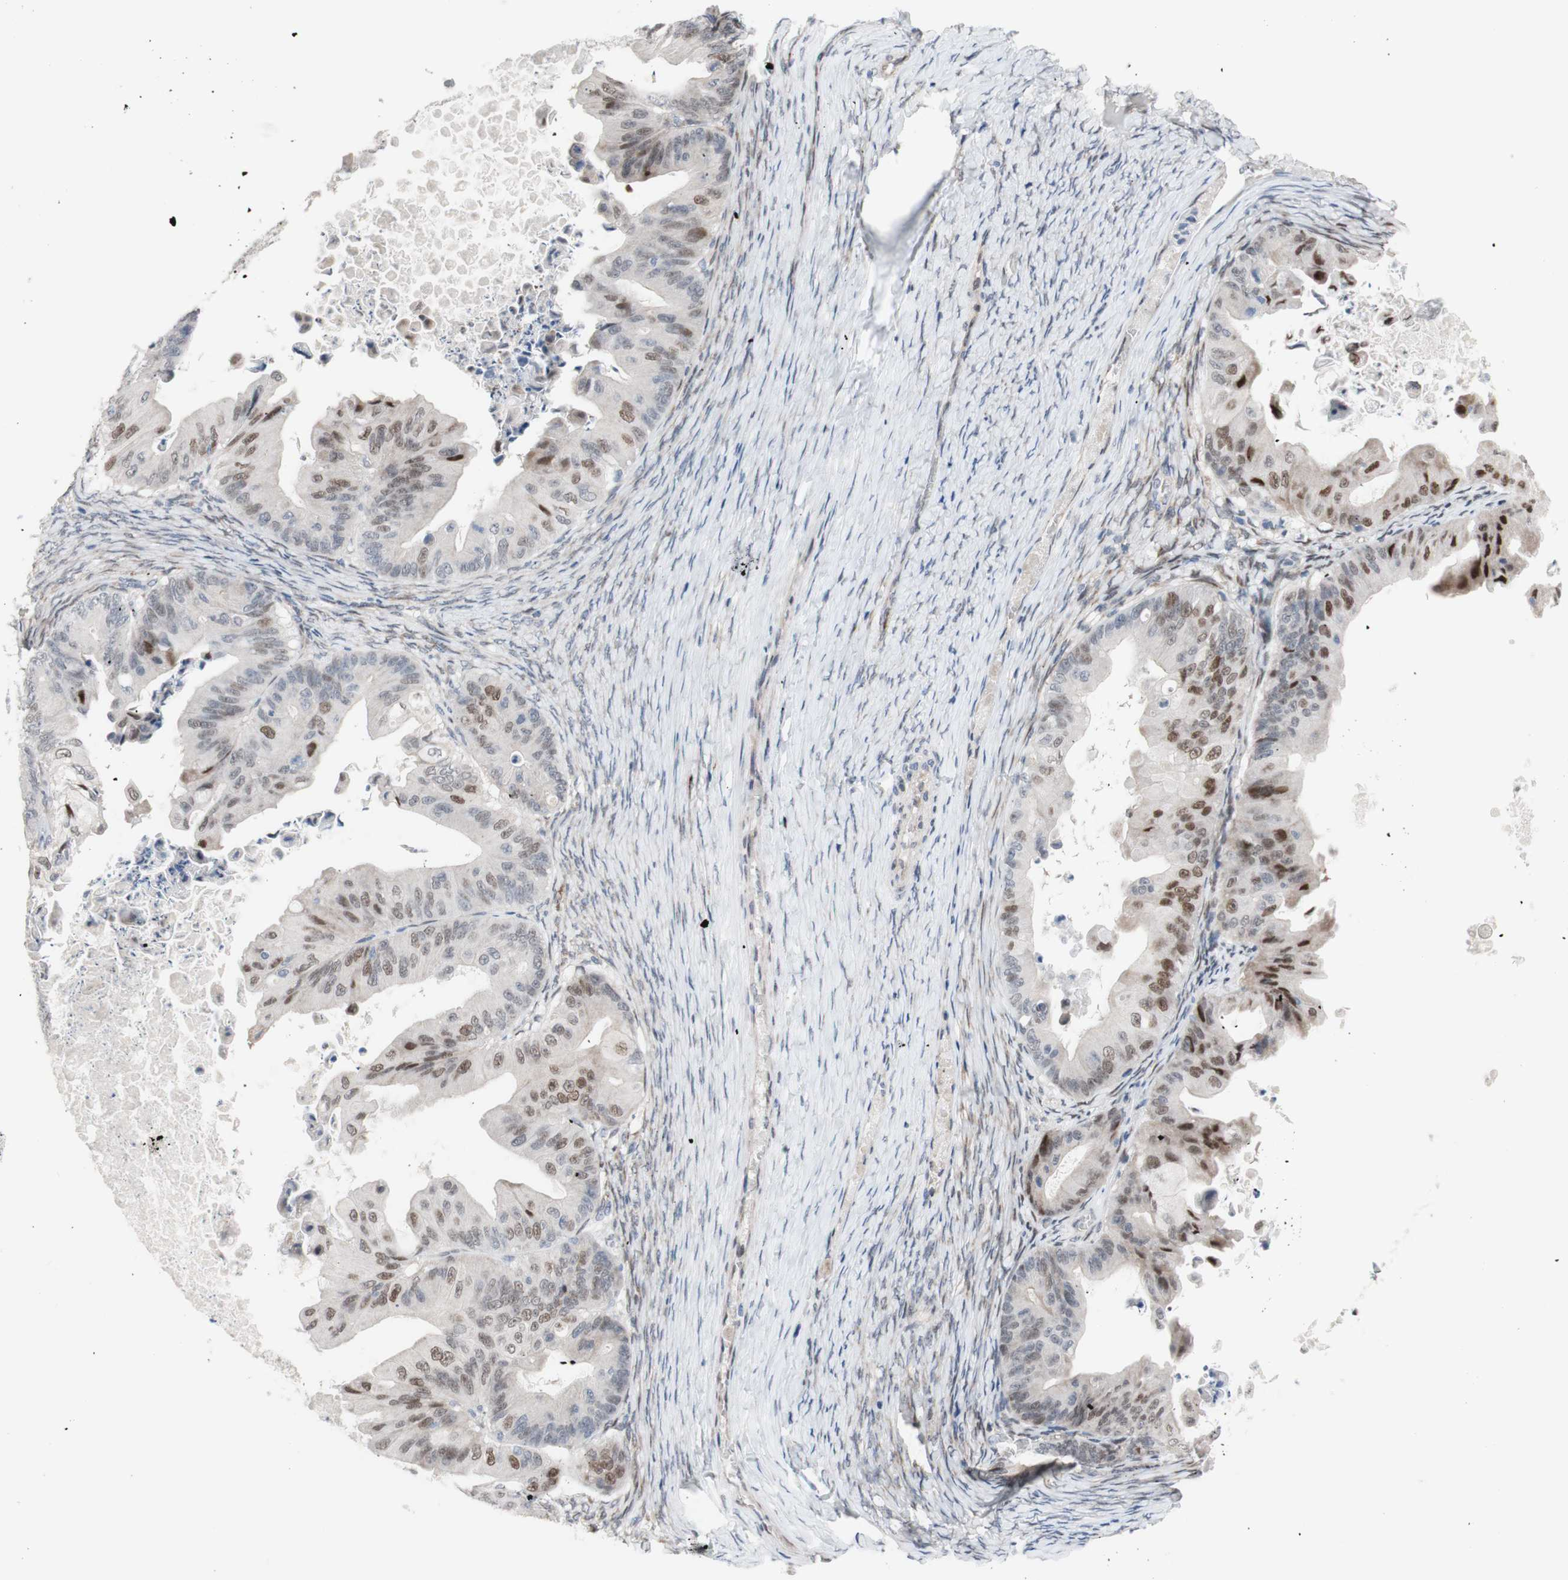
{"staining": {"intensity": "moderate", "quantity": "25%-75%", "location": "nuclear"}, "tissue": "ovarian cancer", "cell_type": "Tumor cells", "image_type": "cancer", "snomed": [{"axis": "morphology", "description": "Cystadenocarcinoma, mucinous, NOS"}, {"axis": "topography", "description": "Ovary"}], "caption": "This photomicrograph demonstrates IHC staining of human mucinous cystadenocarcinoma (ovarian), with medium moderate nuclear staining in approximately 25%-75% of tumor cells.", "gene": "PHTF2", "patient": {"sex": "female", "age": 37}}